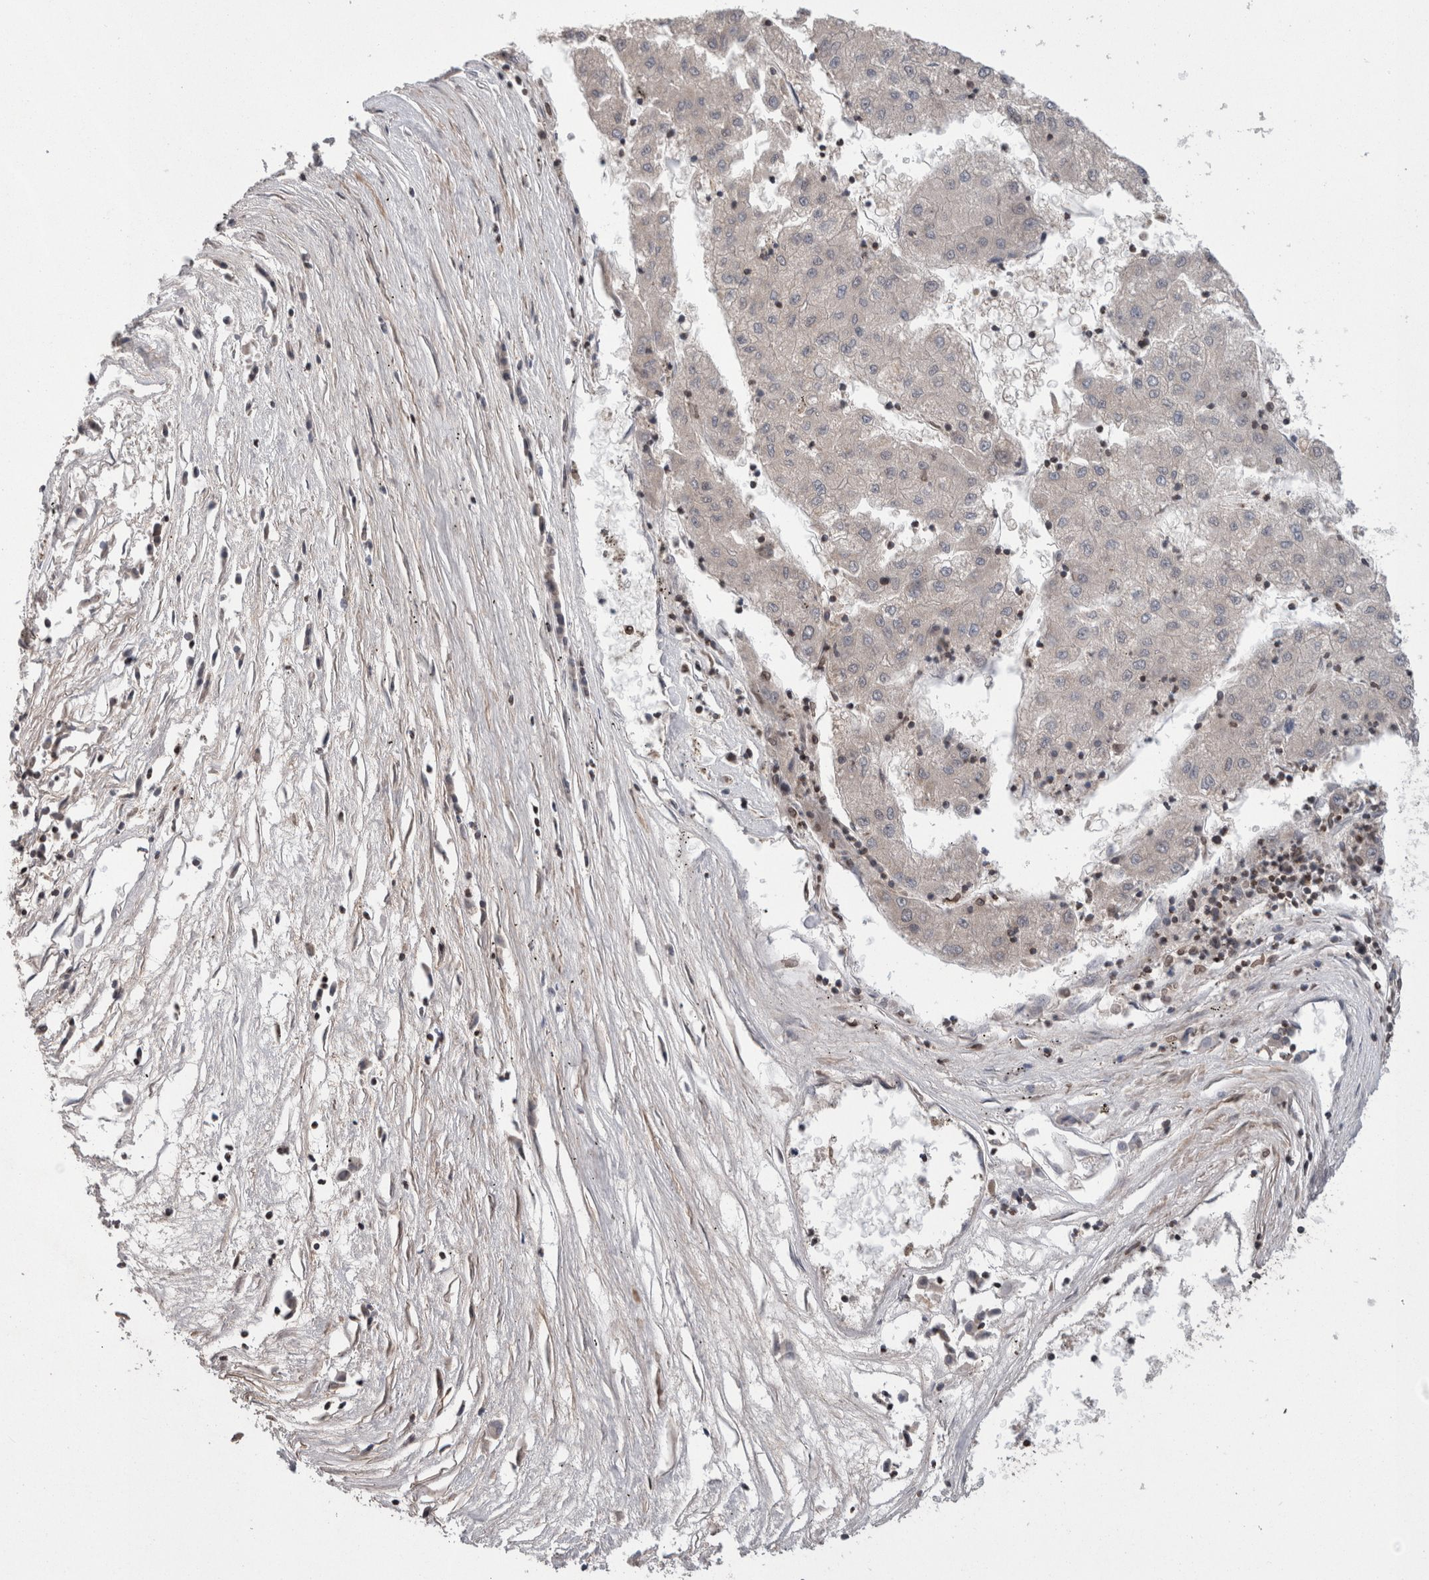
{"staining": {"intensity": "negative", "quantity": "none", "location": "none"}, "tissue": "liver cancer", "cell_type": "Tumor cells", "image_type": "cancer", "snomed": [{"axis": "morphology", "description": "Carcinoma, Hepatocellular, NOS"}, {"axis": "topography", "description": "Liver"}], "caption": "Tumor cells are negative for protein expression in human liver cancer. (DAB immunohistochemistry (IHC) with hematoxylin counter stain).", "gene": "DARS2", "patient": {"sex": "male", "age": 72}}